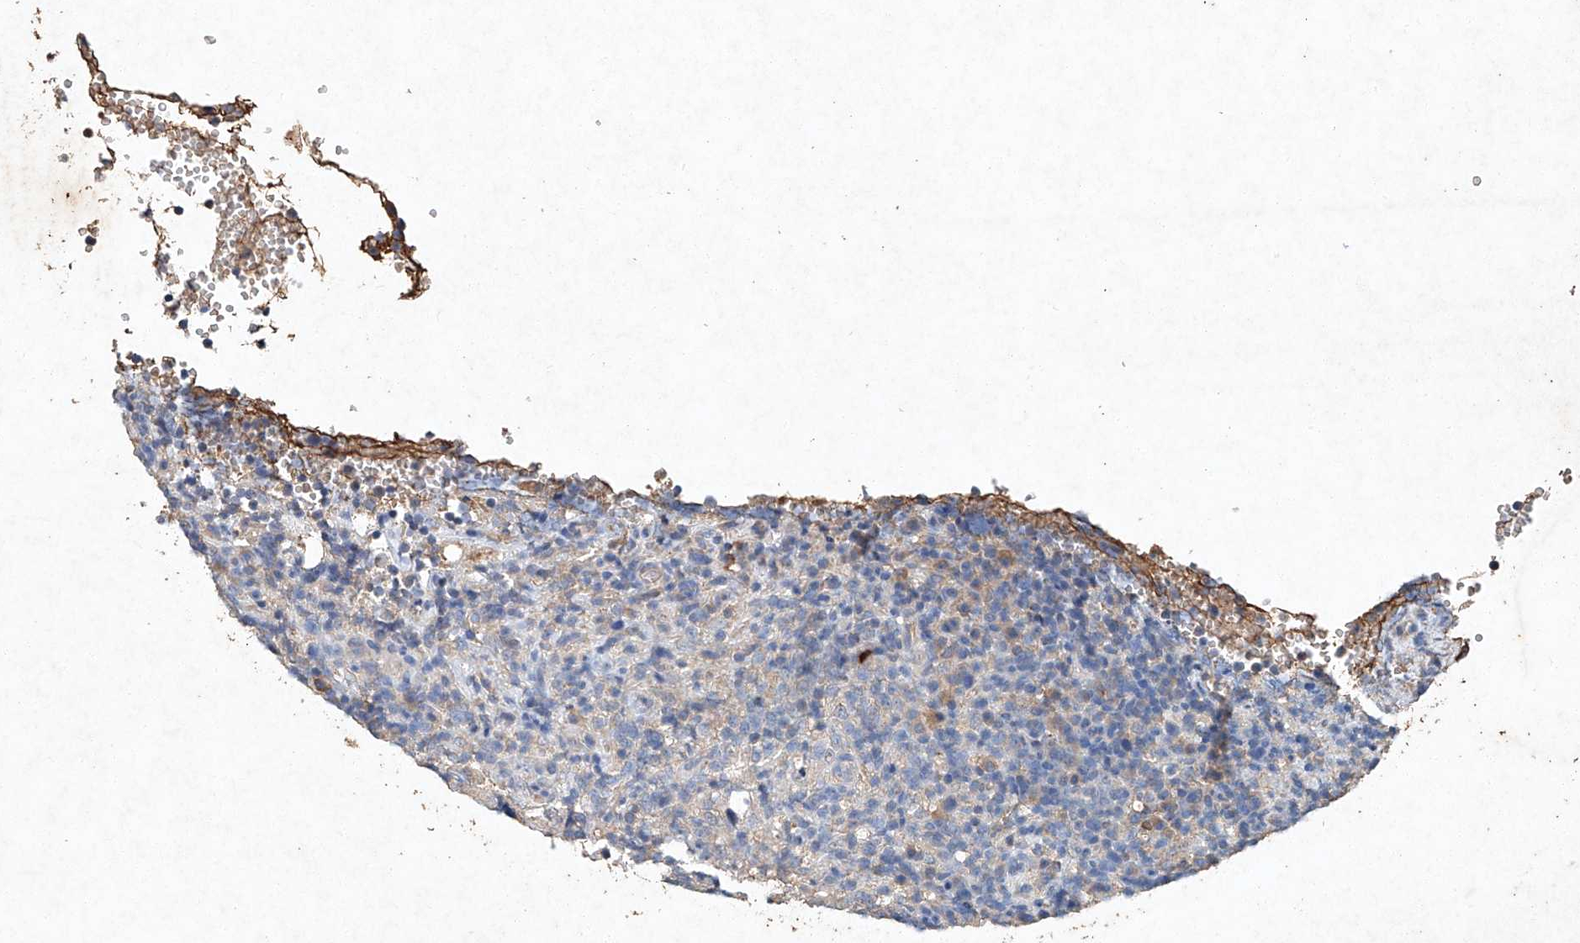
{"staining": {"intensity": "negative", "quantity": "none", "location": "none"}, "tissue": "lymphoma", "cell_type": "Tumor cells", "image_type": "cancer", "snomed": [{"axis": "morphology", "description": "Malignant lymphoma, non-Hodgkin's type, High grade"}, {"axis": "topography", "description": "Lymph node"}], "caption": "High-grade malignant lymphoma, non-Hodgkin's type was stained to show a protein in brown. There is no significant expression in tumor cells. The staining is performed using DAB (3,3'-diaminobenzidine) brown chromogen with nuclei counter-stained in using hematoxylin.", "gene": "STK3", "patient": {"sex": "female", "age": 76}}